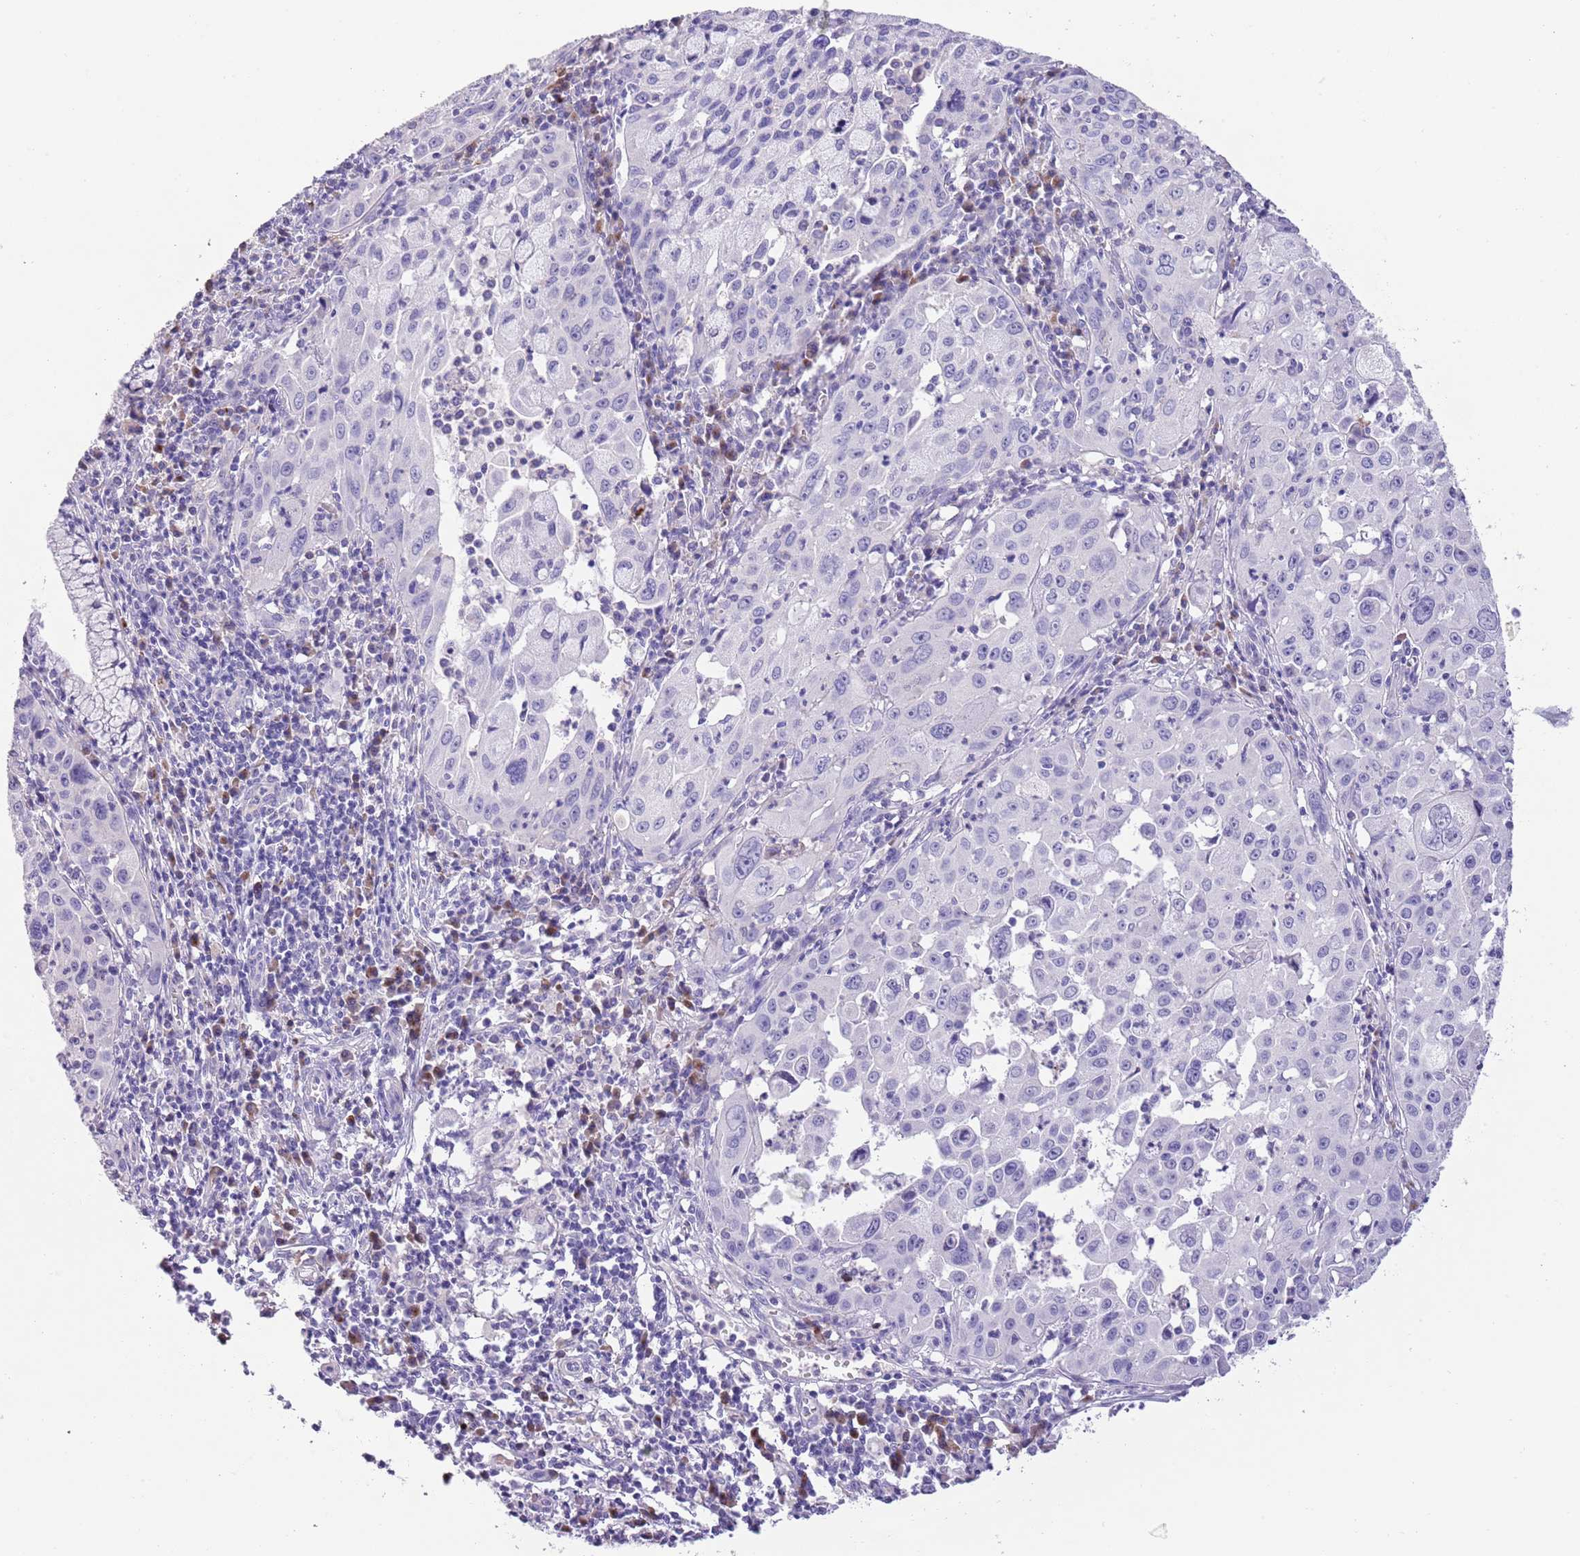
{"staining": {"intensity": "negative", "quantity": "none", "location": "none"}, "tissue": "cervical cancer", "cell_type": "Tumor cells", "image_type": "cancer", "snomed": [{"axis": "morphology", "description": "Squamous cell carcinoma, NOS"}, {"axis": "topography", "description": "Cervix"}], "caption": "Immunohistochemistry (IHC) image of human cervical cancer stained for a protein (brown), which demonstrates no positivity in tumor cells.", "gene": "CLEC2A", "patient": {"sex": "female", "age": 42}}